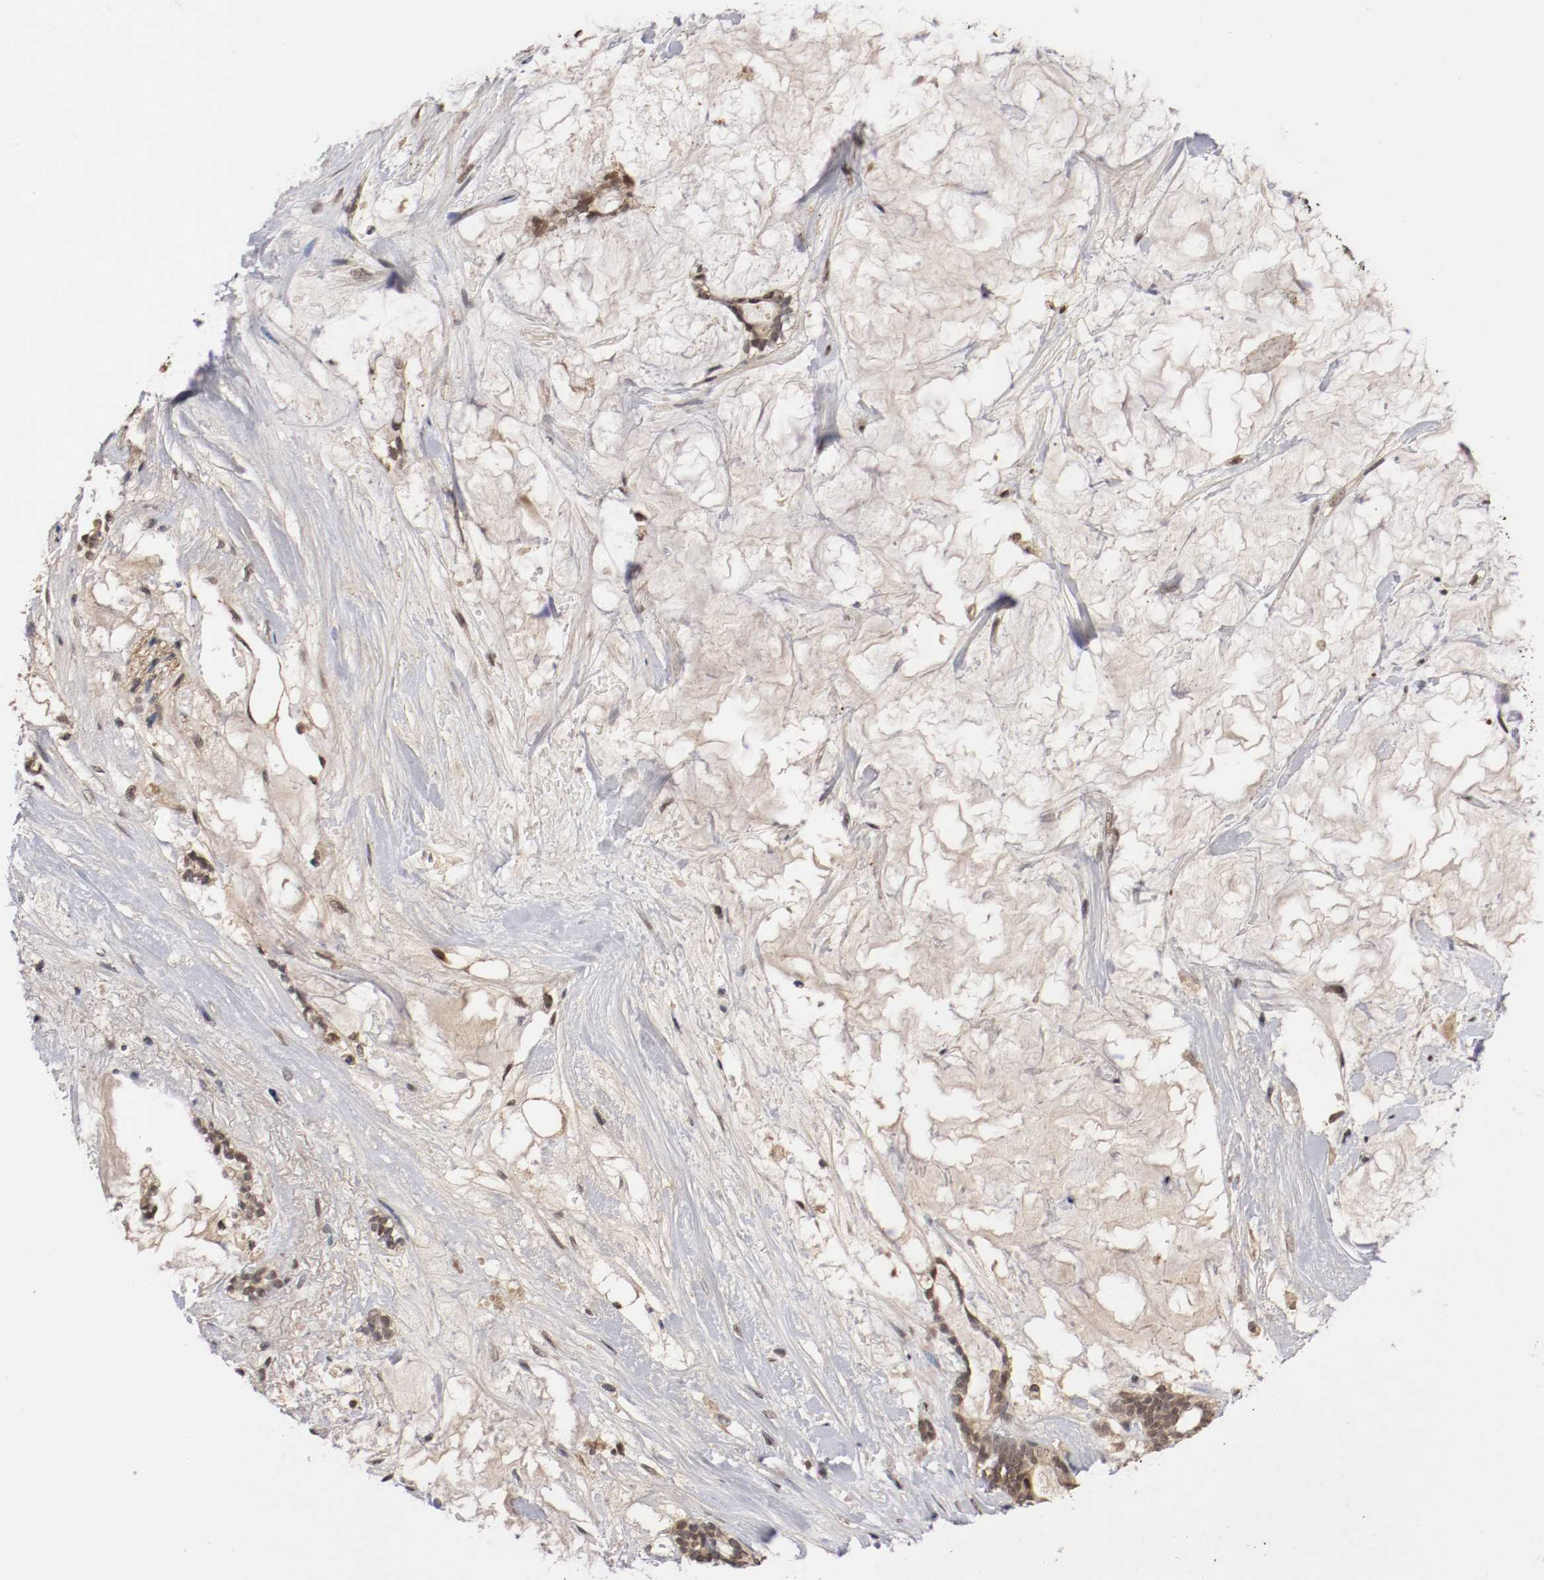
{"staining": {"intensity": "weak", "quantity": ">75%", "location": "cytoplasmic/membranous,nuclear"}, "tissue": "pancreatic cancer", "cell_type": "Tumor cells", "image_type": "cancer", "snomed": [{"axis": "morphology", "description": "Adenocarcinoma, NOS"}, {"axis": "topography", "description": "Pancreas"}], "caption": "IHC micrograph of neoplastic tissue: adenocarcinoma (pancreatic) stained using immunohistochemistry (IHC) reveals low levels of weak protein expression localized specifically in the cytoplasmic/membranous and nuclear of tumor cells, appearing as a cytoplasmic/membranous and nuclear brown color.", "gene": "DNMT3B", "patient": {"sex": "female", "age": 73}}